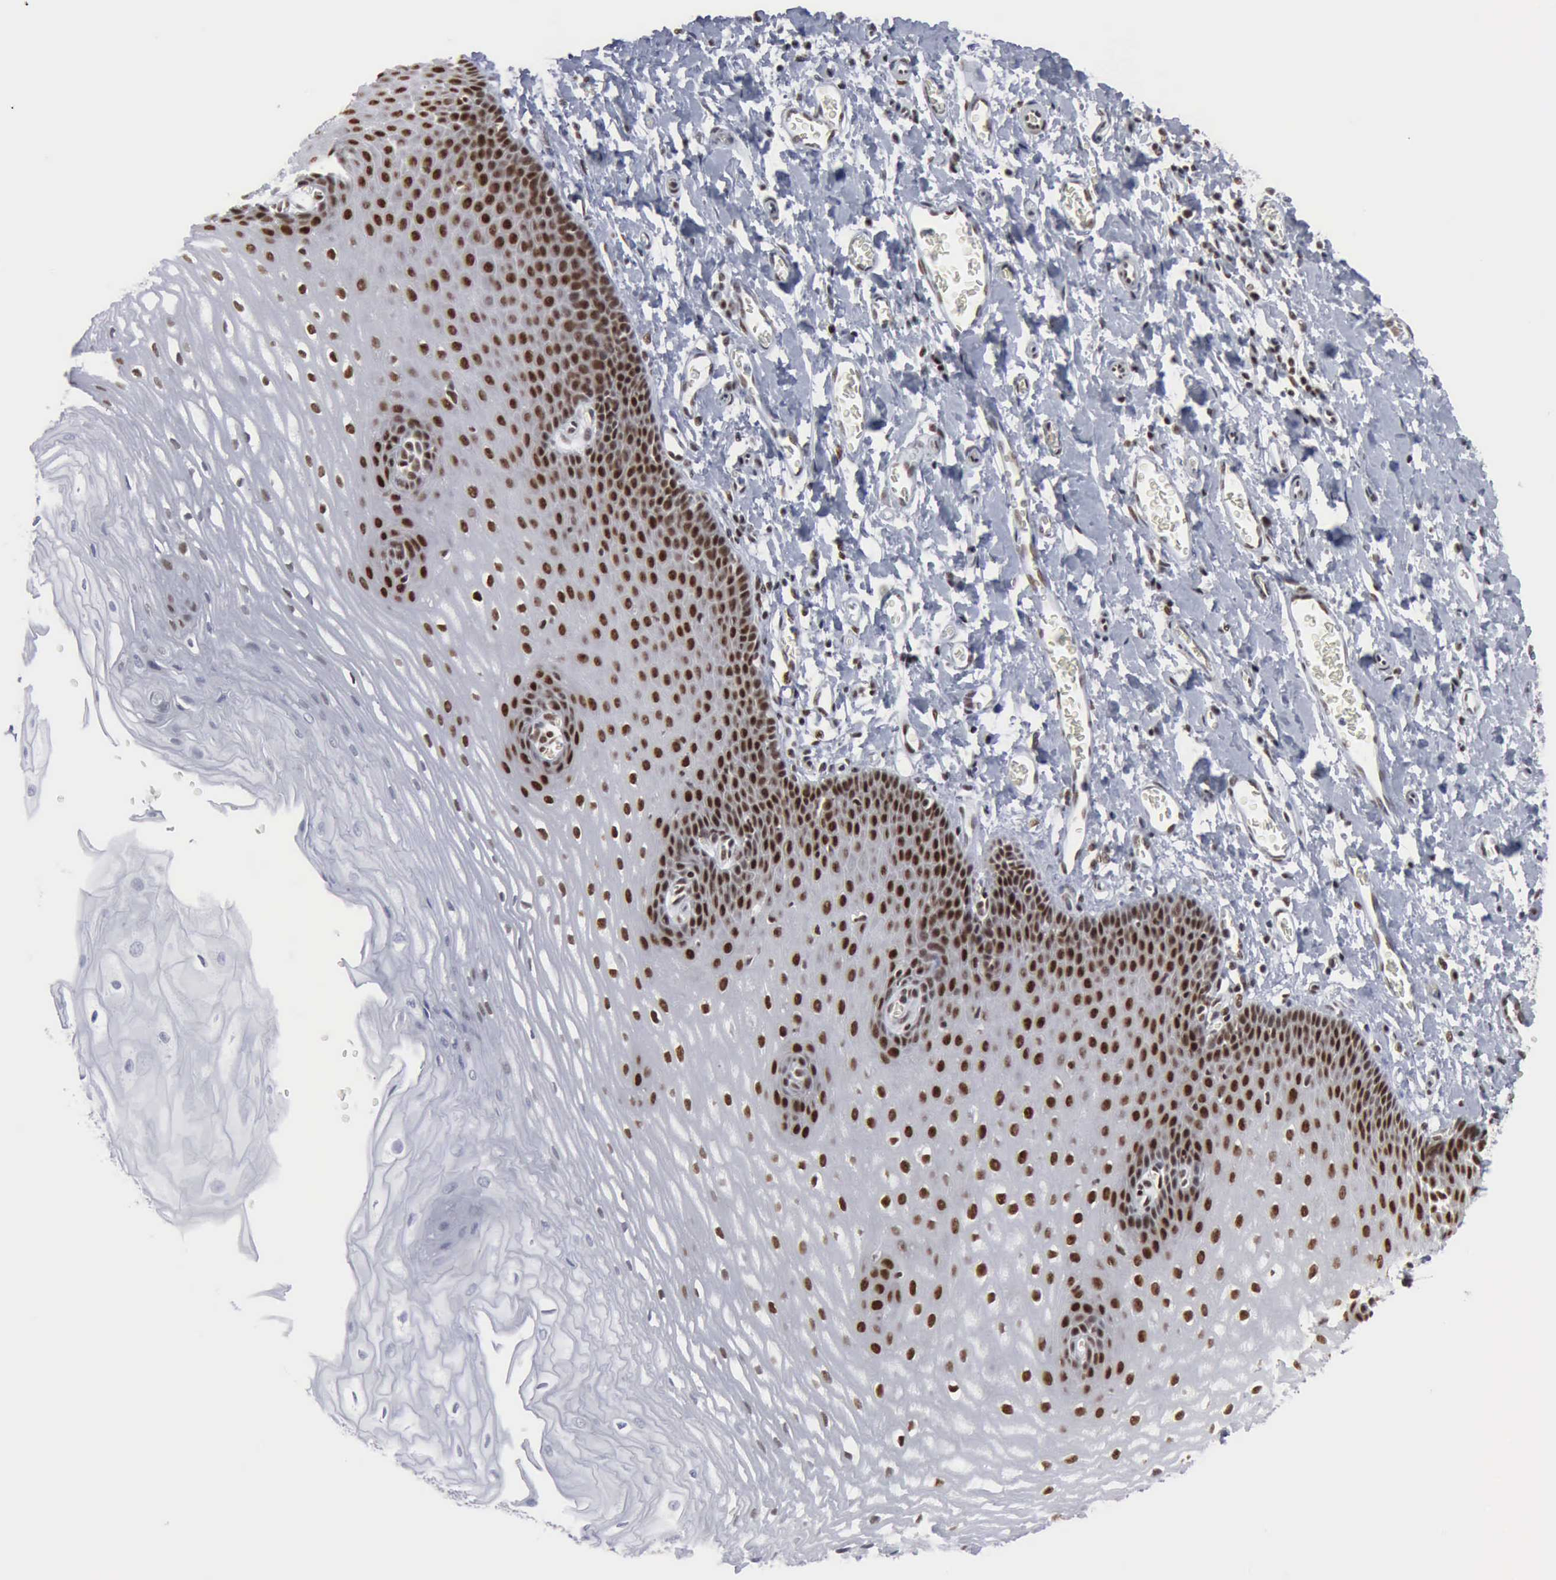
{"staining": {"intensity": "strong", "quantity": "25%-75%", "location": "nuclear"}, "tissue": "esophagus", "cell_type": "Squamous epithelial cells", "image_type": "normal", "snomed": [{"axis": "morphology", "description": "Normal tissue, NOS"}, {"axis": "topography", "description": "Esophagus"}], "caption": "Esophagus was stained to show a protein in brown. There is high levels of strong nuclear staining in approximately 25%-75% of squamous epithelial cells. The staining was performed using DAB to visualize the protein expression in brown, while the nuclei were stained in blue with hematoxylin (Magnification: 20x).", "gene": "XPA", "patient": {"sex": "male", "age": 70}}